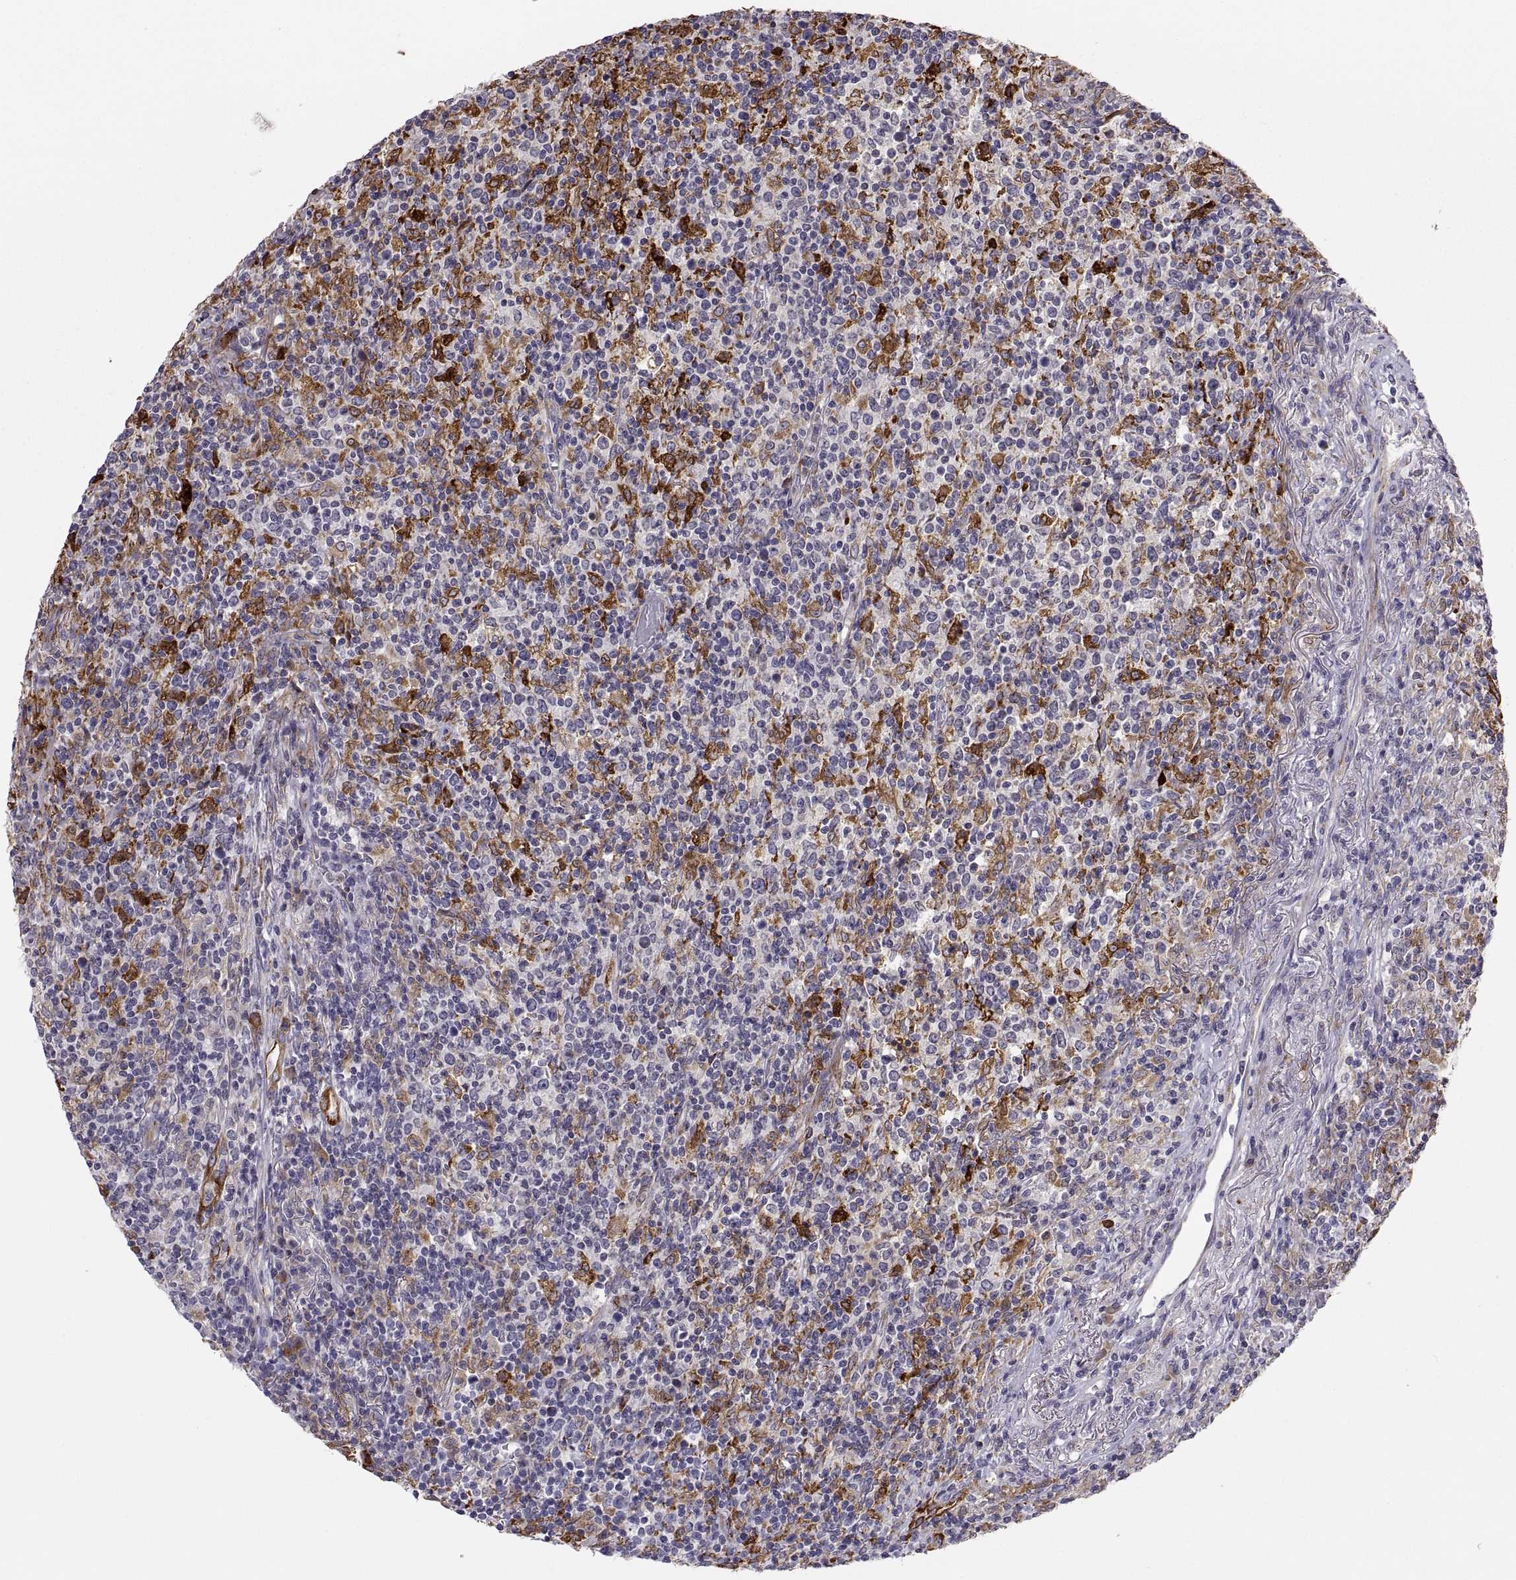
{"staining": {"intensity": "negative", "quantity": "none", "location": "none"}, "tissue": "lymphoma", "cell_type": "Tumor cells", "image_type": "cancer", "snomed": [{"axis": "morphology", "description": "Malignant lymphoma, non-Hodgkin's type, High grade"}, {"axis": "topography", "description": "Lung"}], "caption": "Immunohistochemistry image of malignant lymphoma, non-Hodgkin's type (high-grade) stained for a protein (brown), which demonstrates no staining in tumor cells. (DAB (3,3'-diaminobenzidine) immunohistochemistry (IHC), high magnification).", "gene": "ERO1A", "patient": {"sex": "male", "age": 79}}